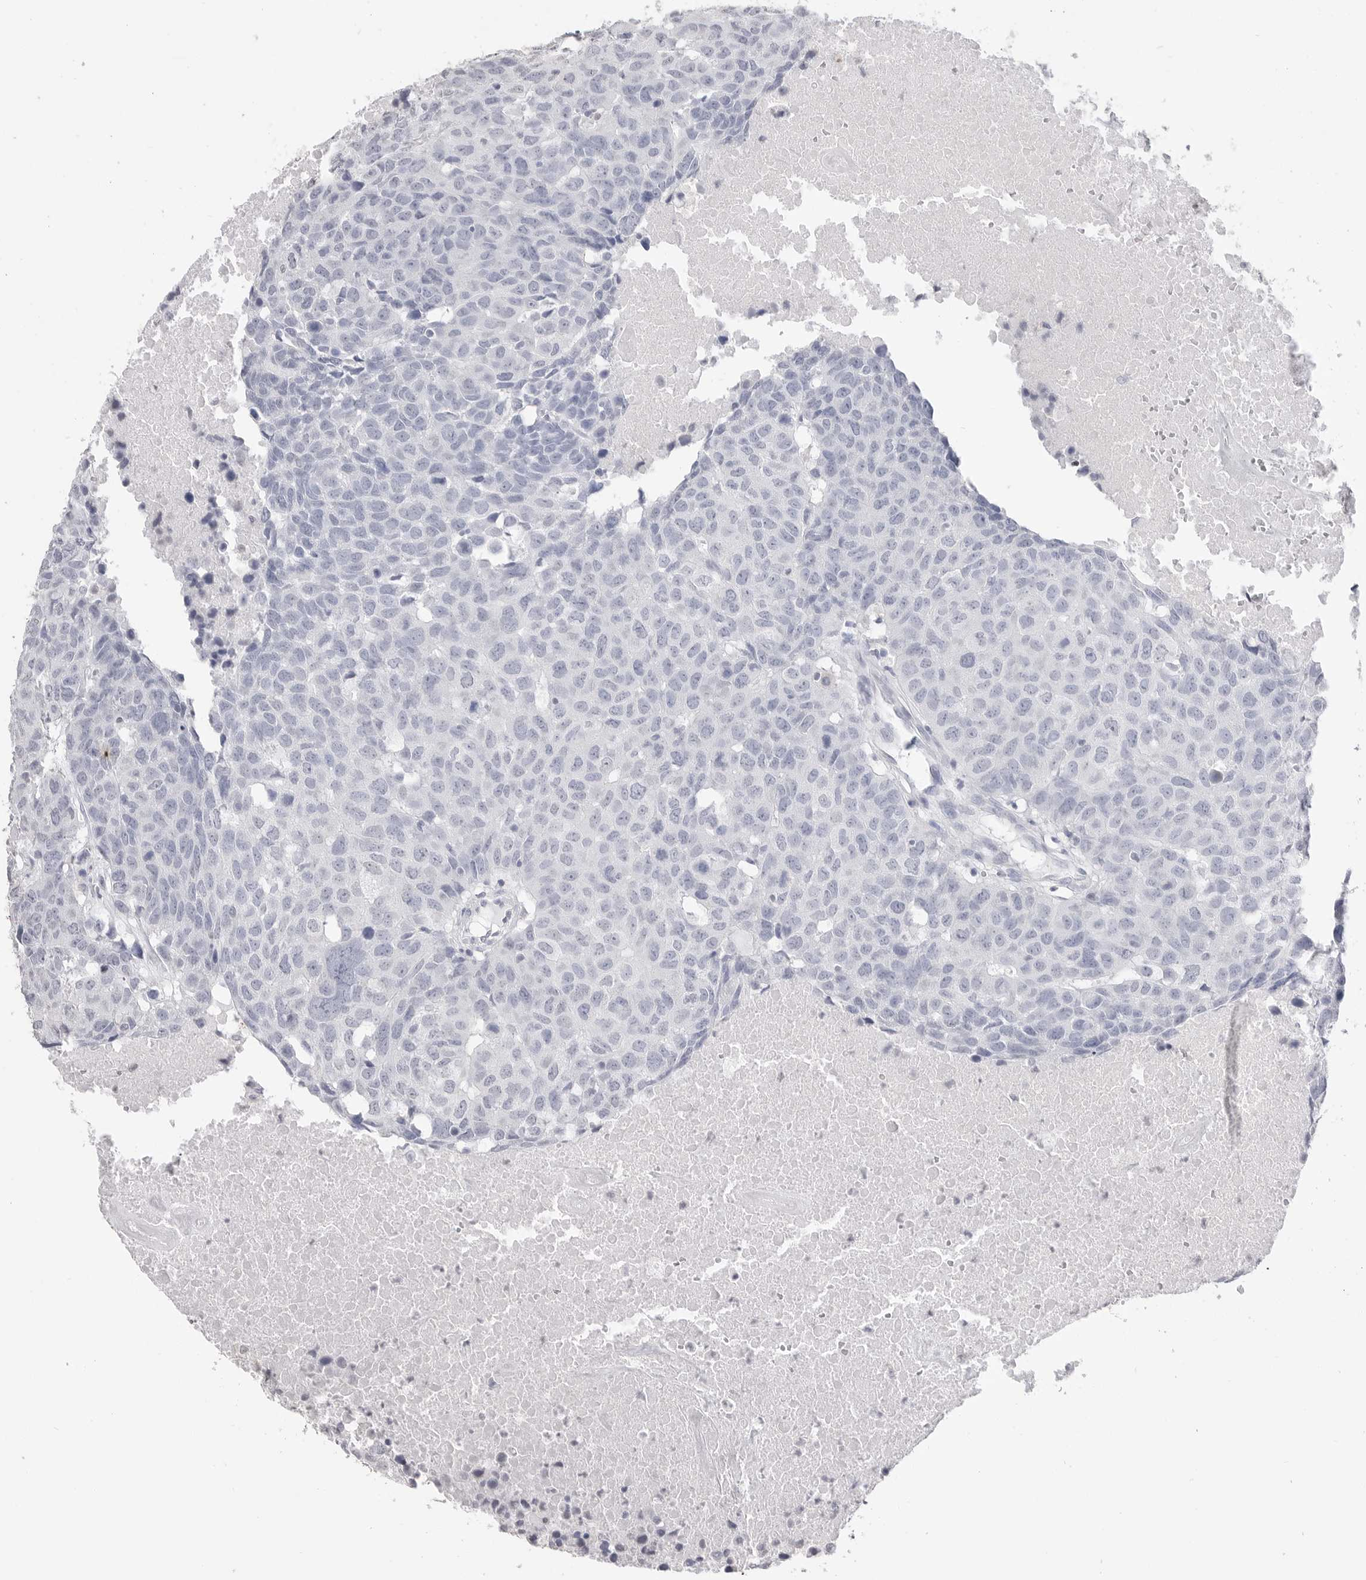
{"staining": {"intensity": "negative", "quantity": "none", "location": "none"}, "tissue": "head and neck cancer", "cell_type": "Tumor cells", "image_type": "cancer", "snomed": [{"axis": "morphology", "description": "Squamous cell carcinoma, NOS"}, {"axis": "topography", "description": "Head-Neck"}], "caption": "Micrograph shows no protein positivity in tumor cells of squamous cell carcinoma (head and neck) tissue. (Brightfield microscopy of DAB (3,3'-diaminobenzidine) immunohistochemistry at high magnification).", "gene": "ICAM5", "patient": {"sex": "male", "age": 66}}